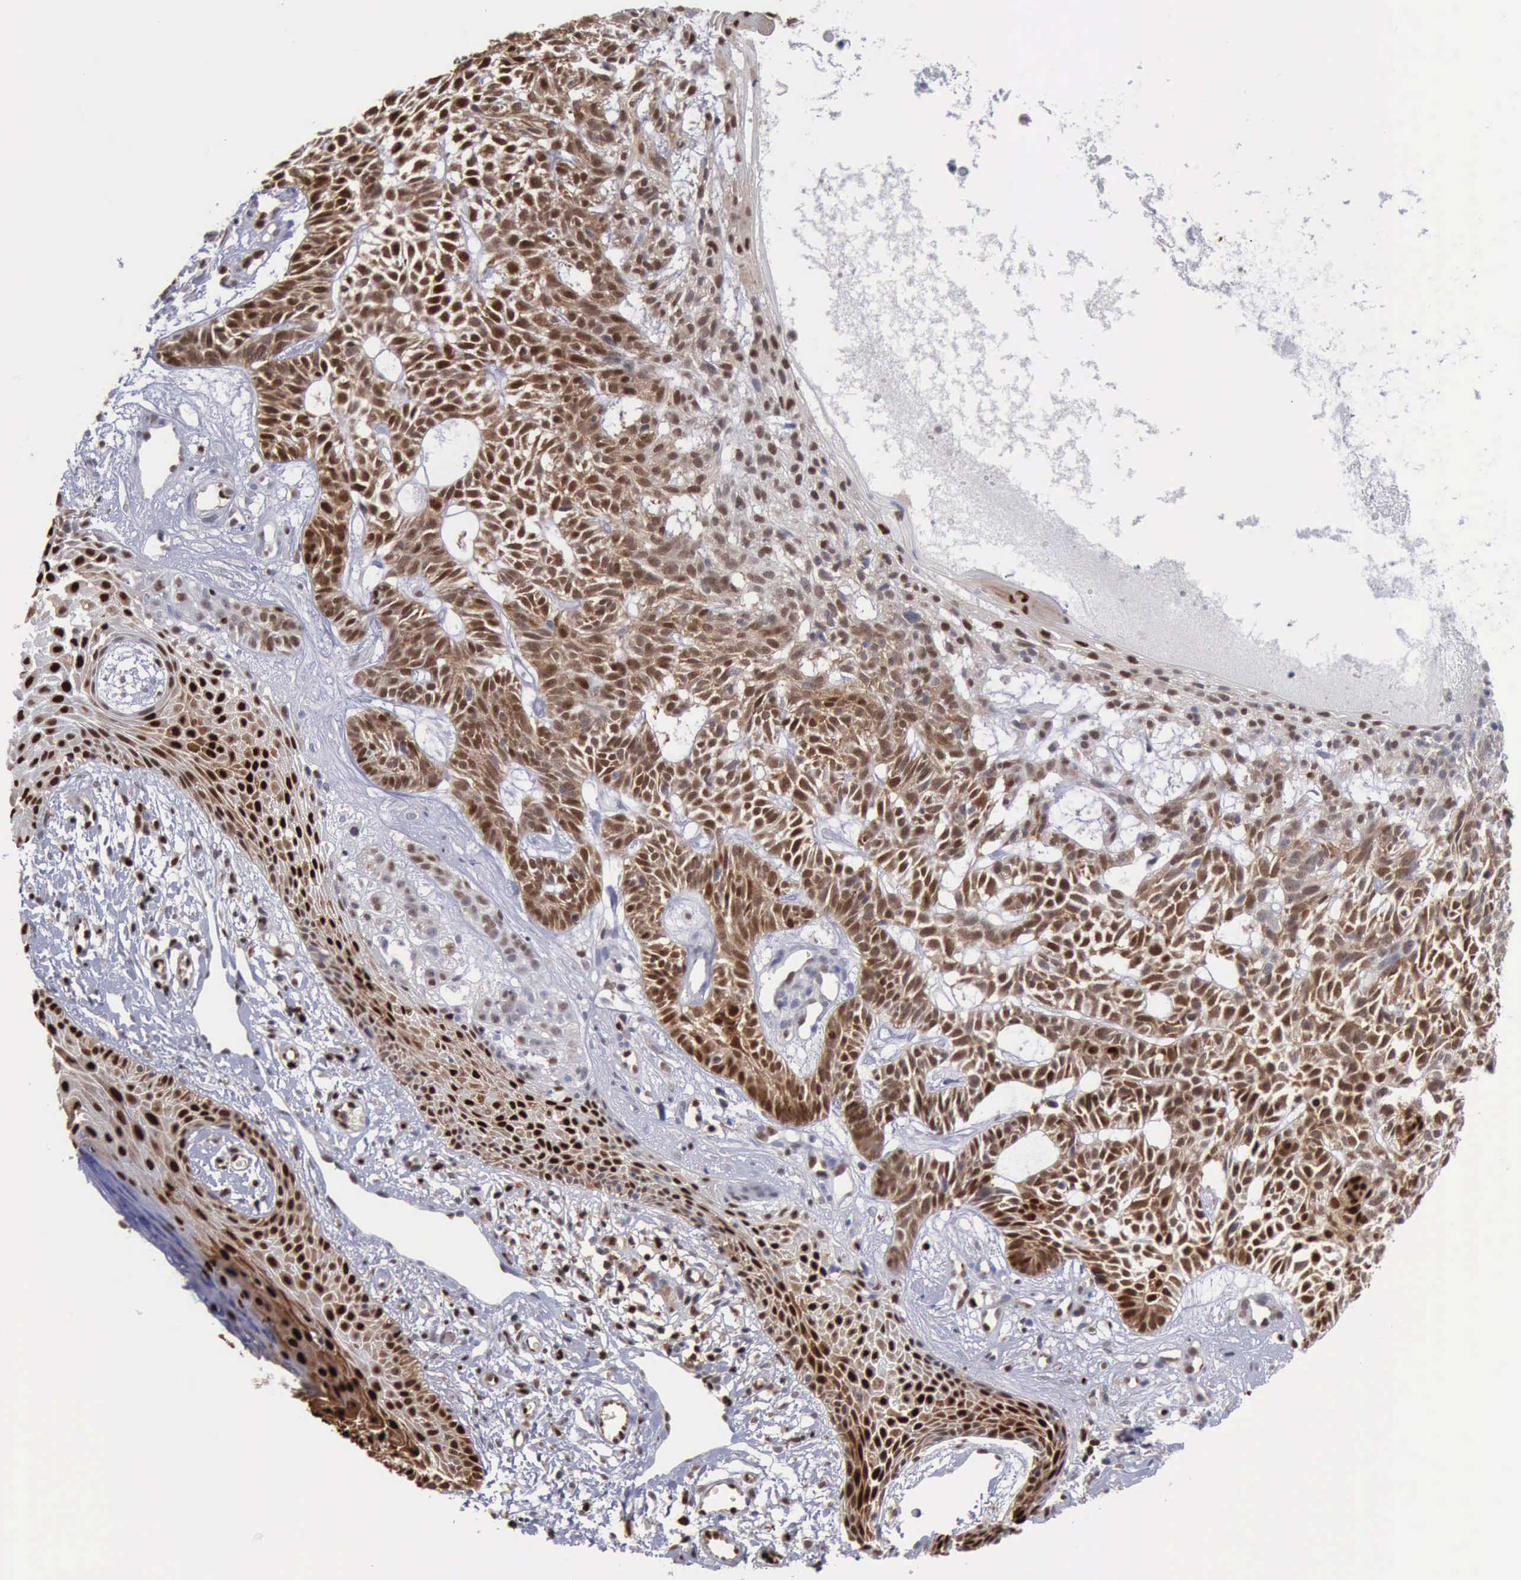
{"staining": {"intensity": "strong", "quantity": ">75%", "location": "cytoplasmic/membranous,nuclear"}, "tissue": "skin cancer", "cell_type": "Tumor cells", "image_type": "cancer", "snomed": [{"axis": "morphology", "description": "Basal cell carcinoma"}, {"axis": "topography", "description": "Skin"}], "caption": "Approximately >75% of tumor cells in human skin basal cell carcinoma reveal strong cytoplasmic/membranous and nuclear protein expression as visualized by brown immunohistochemical staining.", "gene": "PDCD4", "patient": {"sex": "male", "age": 75}}